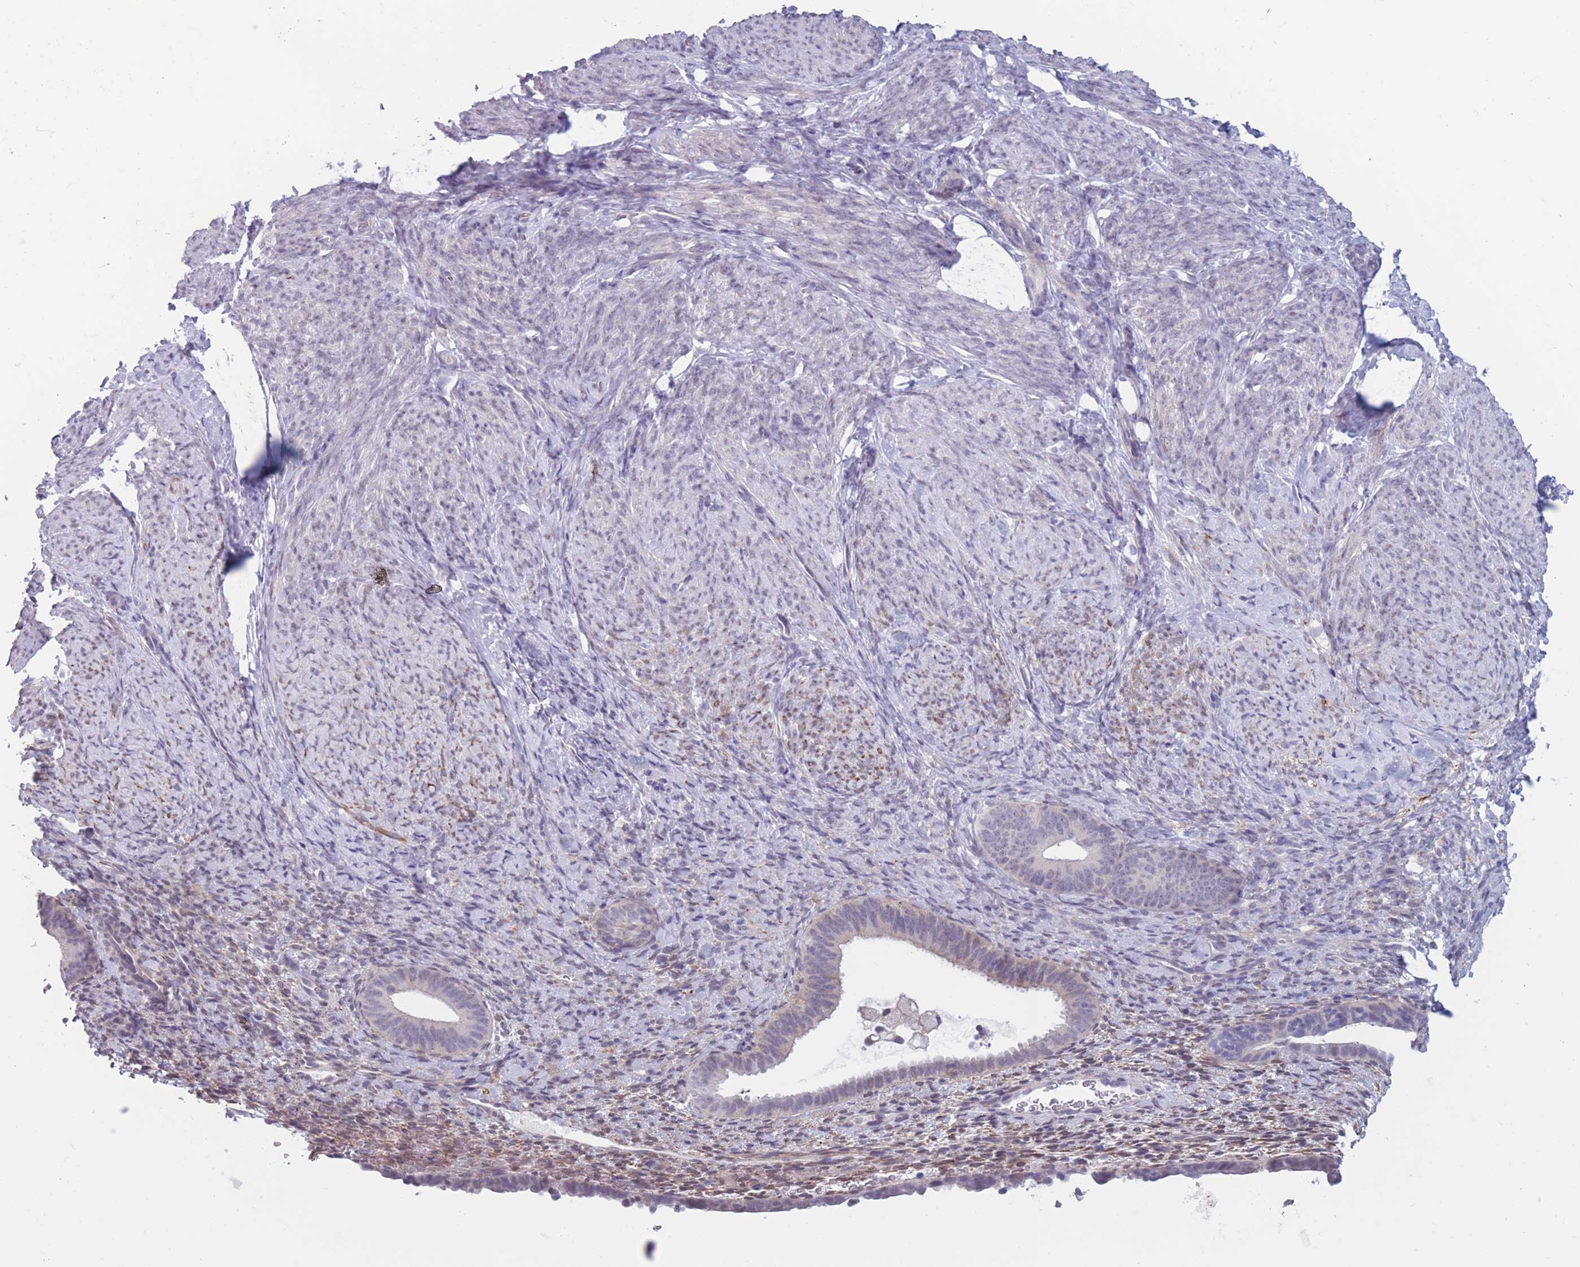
{"staining": {"intensity": "negative", "quantity": "none", "location": "none"}, "tissue": "endometrium", "cell_type": "Cells in endometrial stroma", "image_type": "normal", "snomed": [{"axis": "morphology", "description": "Normal tissue, NOS"}, {"axis": "topography", "description": "Endometrium"}], "caption": "A high-resolution histopathology image shows IHC staining of unremarkable endometrium, which demonstrates no significant expression in cells in endometrial stroma.", "gene": "PODXL", "patient": {"sex": "female", "age": 65}}